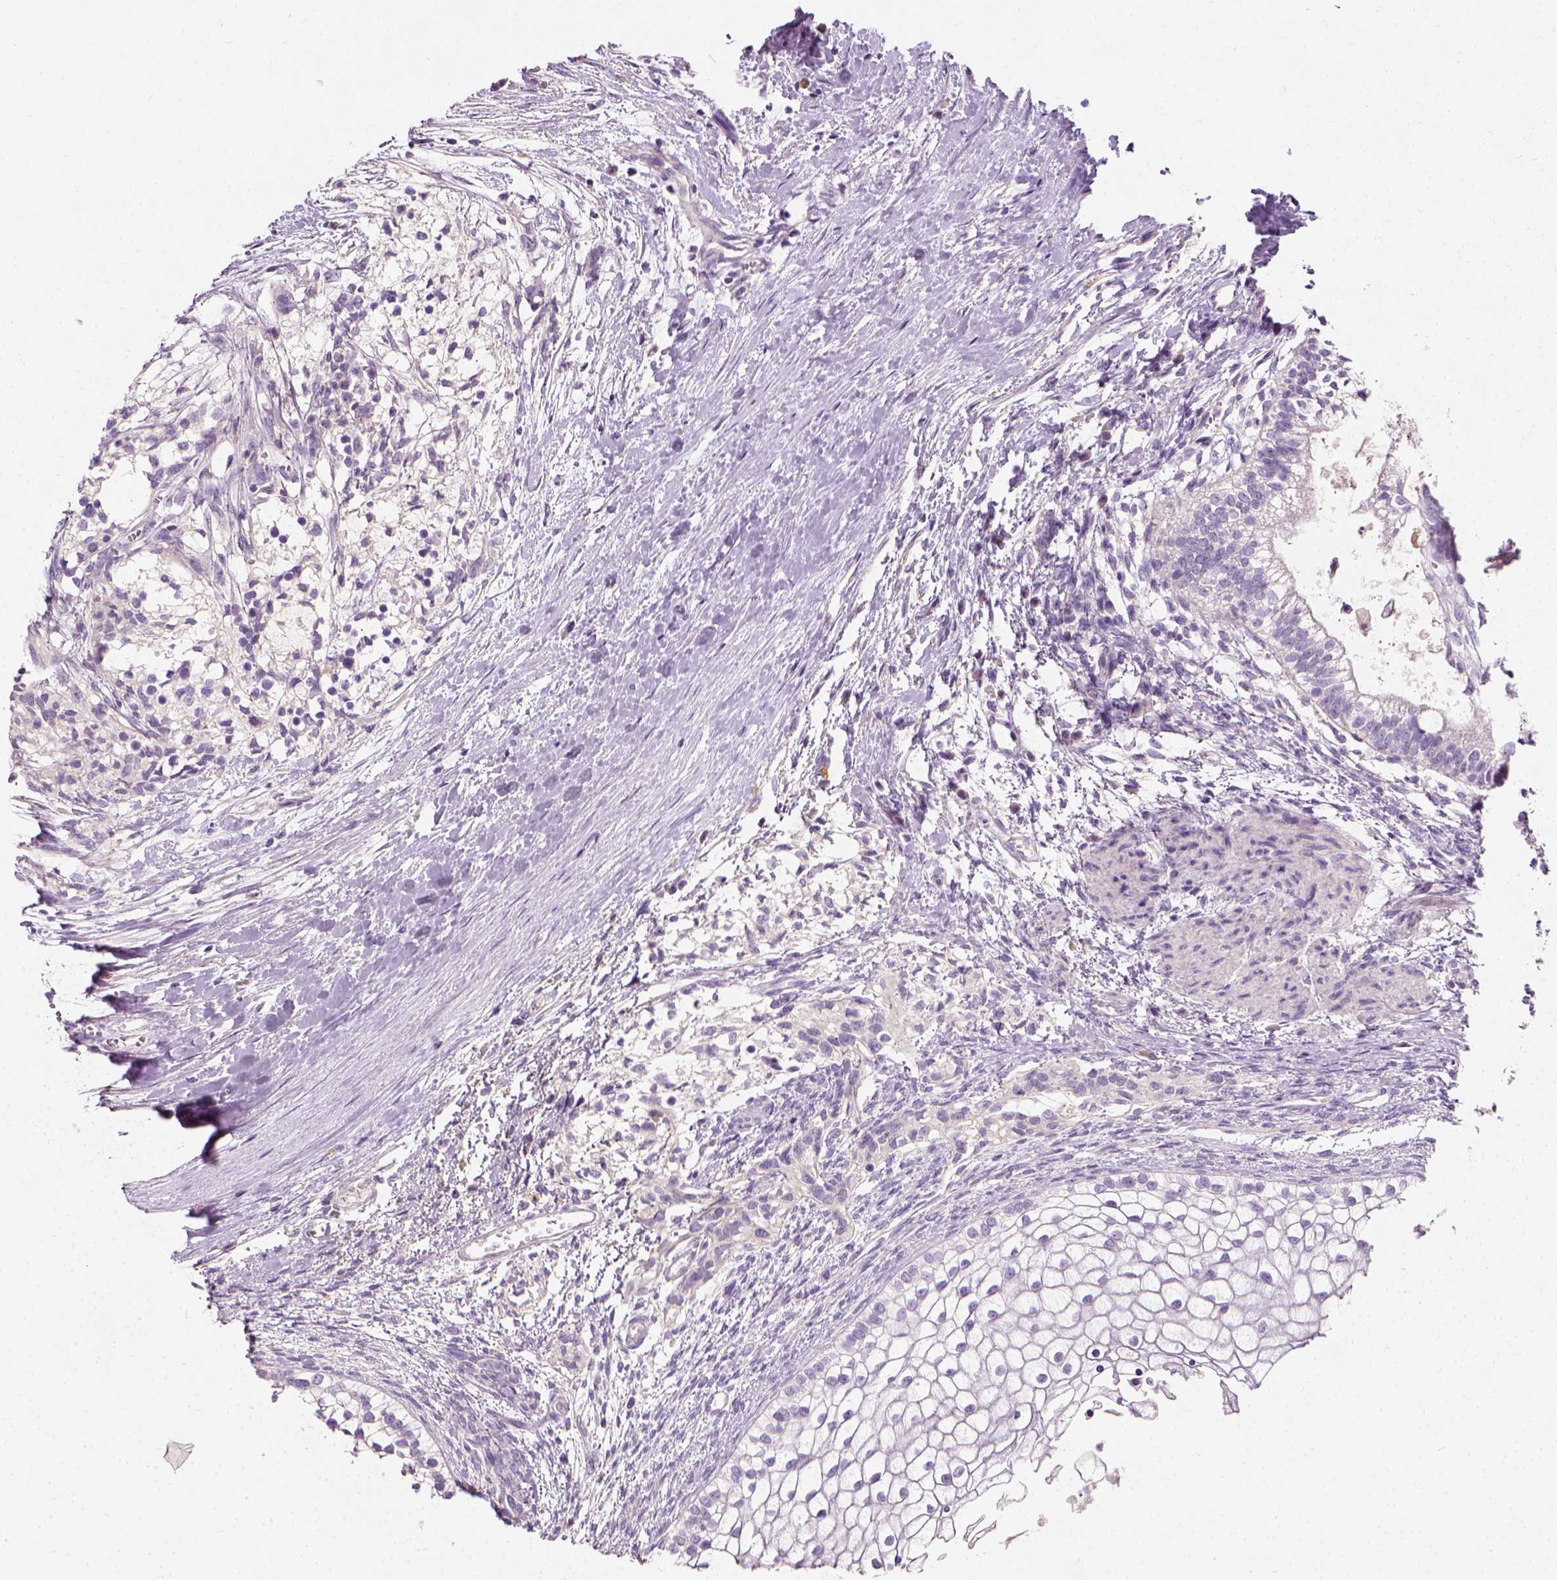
{"staining": {"intensity": "negative", "quantity": "none", "location": "none"}, "tissue": "testis cancer", "cell_type": "Tumor cells", "image_type": "cancer", "snomed": [{"axis": "morphology", "description": "Carcinoma, Embryonal, NOS"}, {"axis": "topography", "description": "Testis"}], "caption": "Histopathology image shows no protein positivity in tumor cells of testis cancer tissue.", "gene": "DHCR24", "patient": {"sex": "male", "age": 37}}